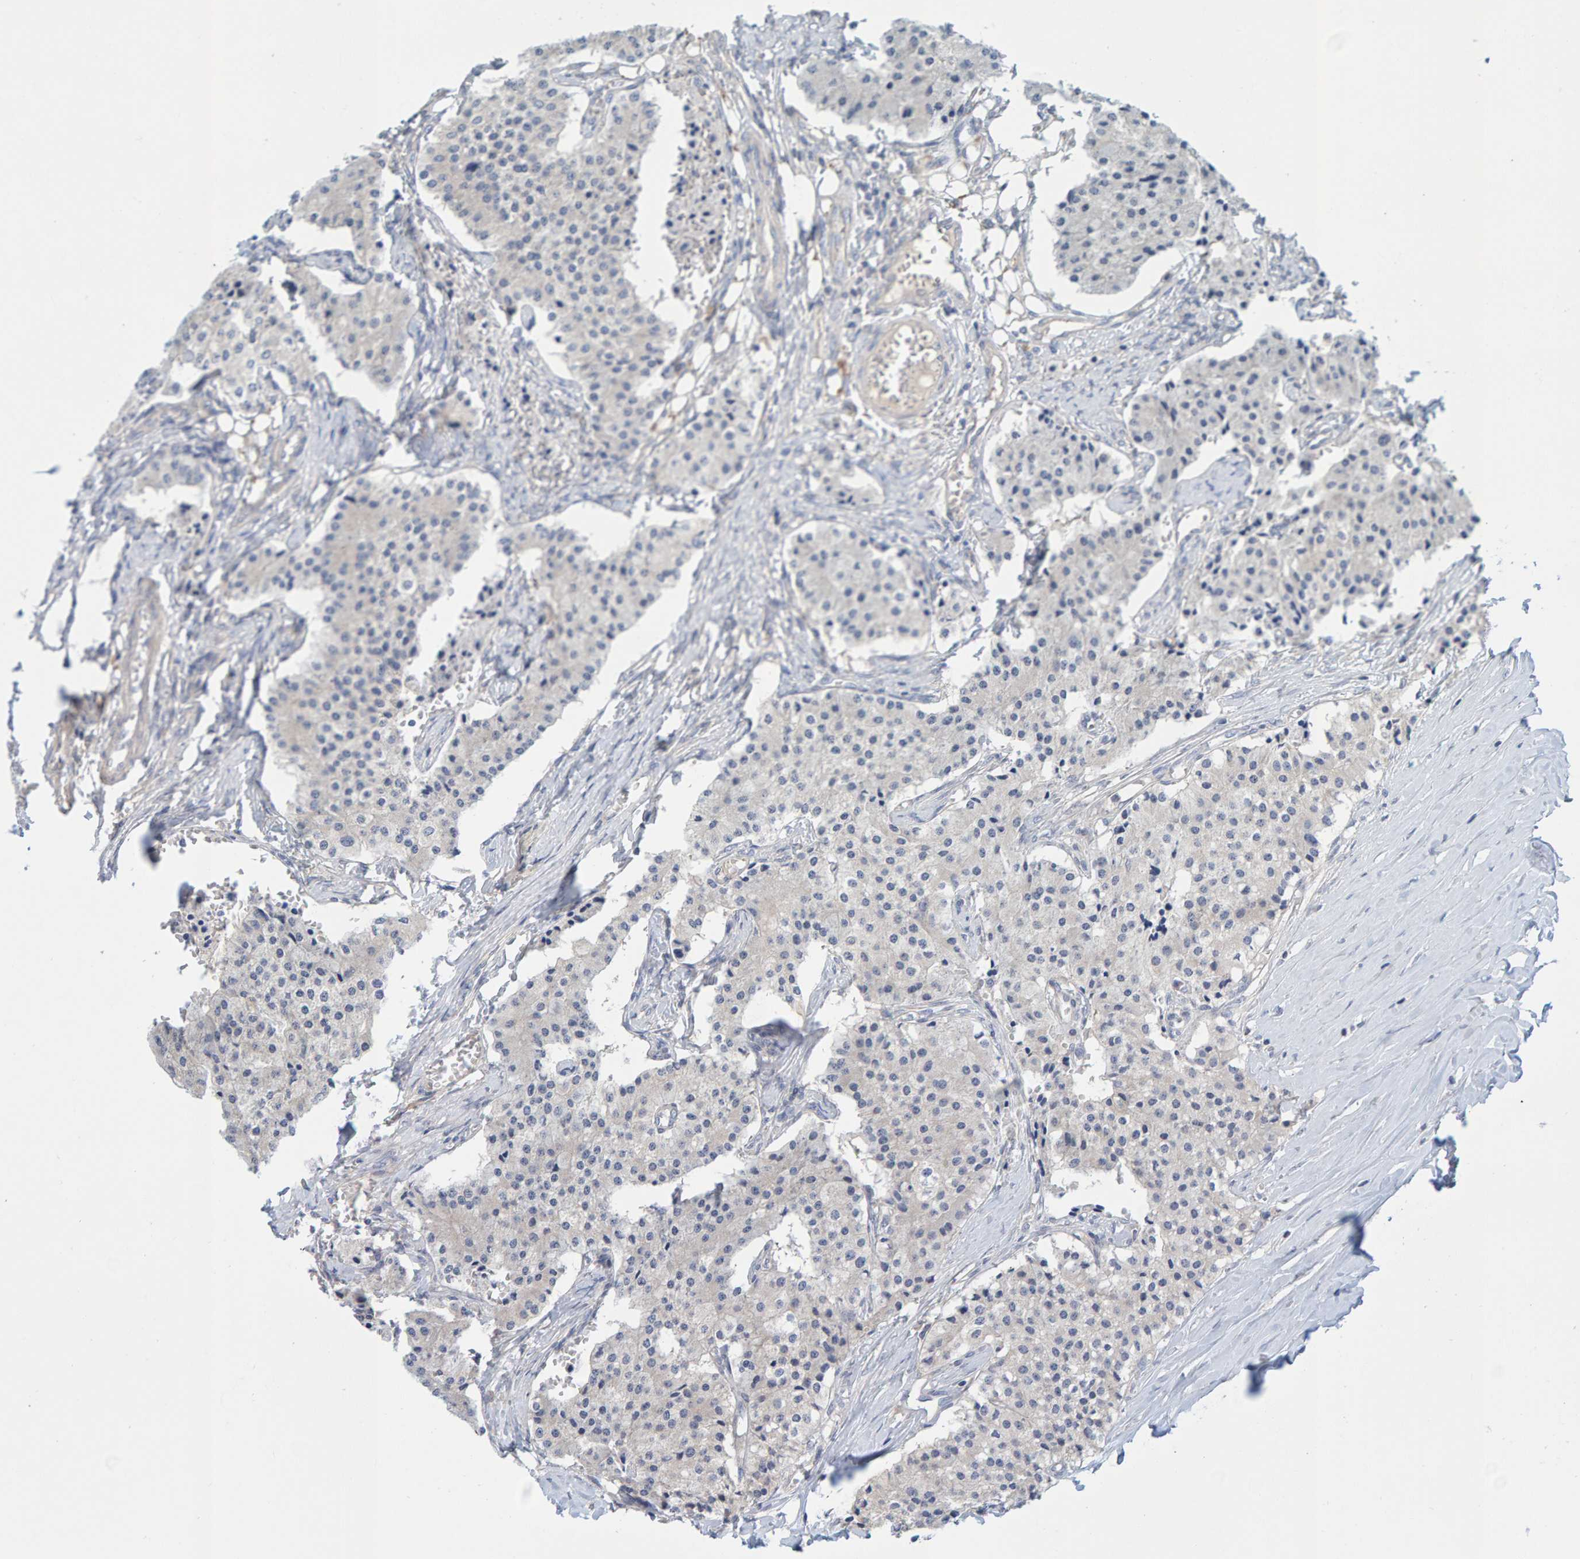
{"staining": {"intensity": "negative", "quantity": "none", "location": "none"}, "tissue": "carcinoid", "cell_type": "Tumor cells", "image_type": "cancer", "snomed": [{"axis": "morphology", "description": "Carcinoid, malignant, NOS"}, {"axis": "topography", "description": "Colon"}], "caption": "Immunohistochemical staining of carcinoid (malignant) demonstrates no significant staining in tumor cells. (DAB (3,3'-diaminobenzidine) immunohistochemistry, high magnification).", "gene": "TATDN1", "patient": {"sex": "female", "age": 52}}